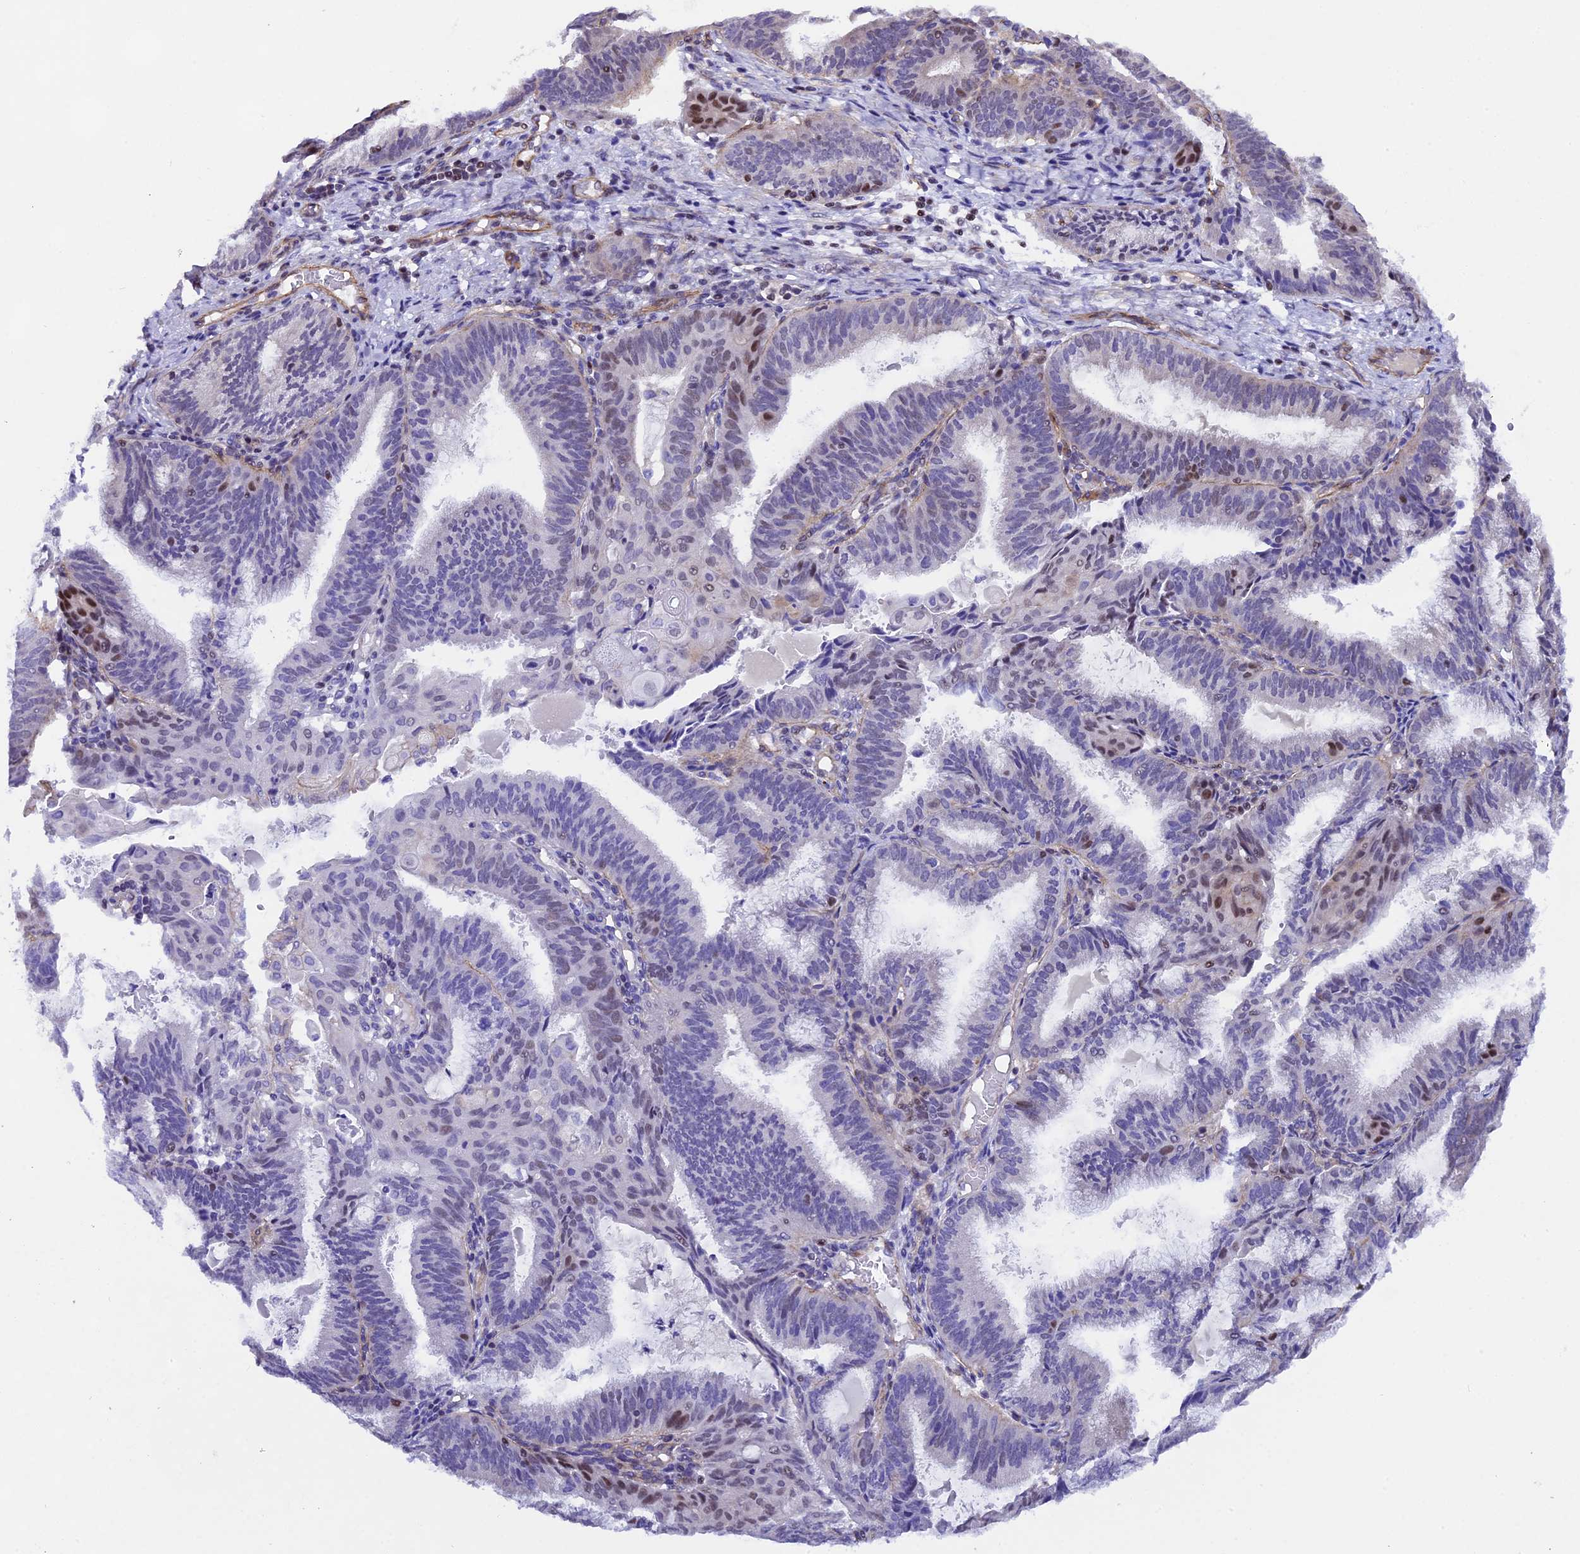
{"staining": {"intensity": "moderate", "quantity": "<25%", "location": "nuclear"}, "tissue": "endometrial cancer", "cell_type": "Tumor cells", "image_type": "cancer", "snomed": [{"axis": "morphology", "description": "Adenocarcinoma, NOS"}, {"axis": "topography", "description": "Endometrium"}], "caption": "Endometrial adenocarcinoma stained with IHC displays moderate nuclear positivity in about <25% of tumor cells.", "gene": "SP4", "patient": {"sex": "female", "age": 49}}